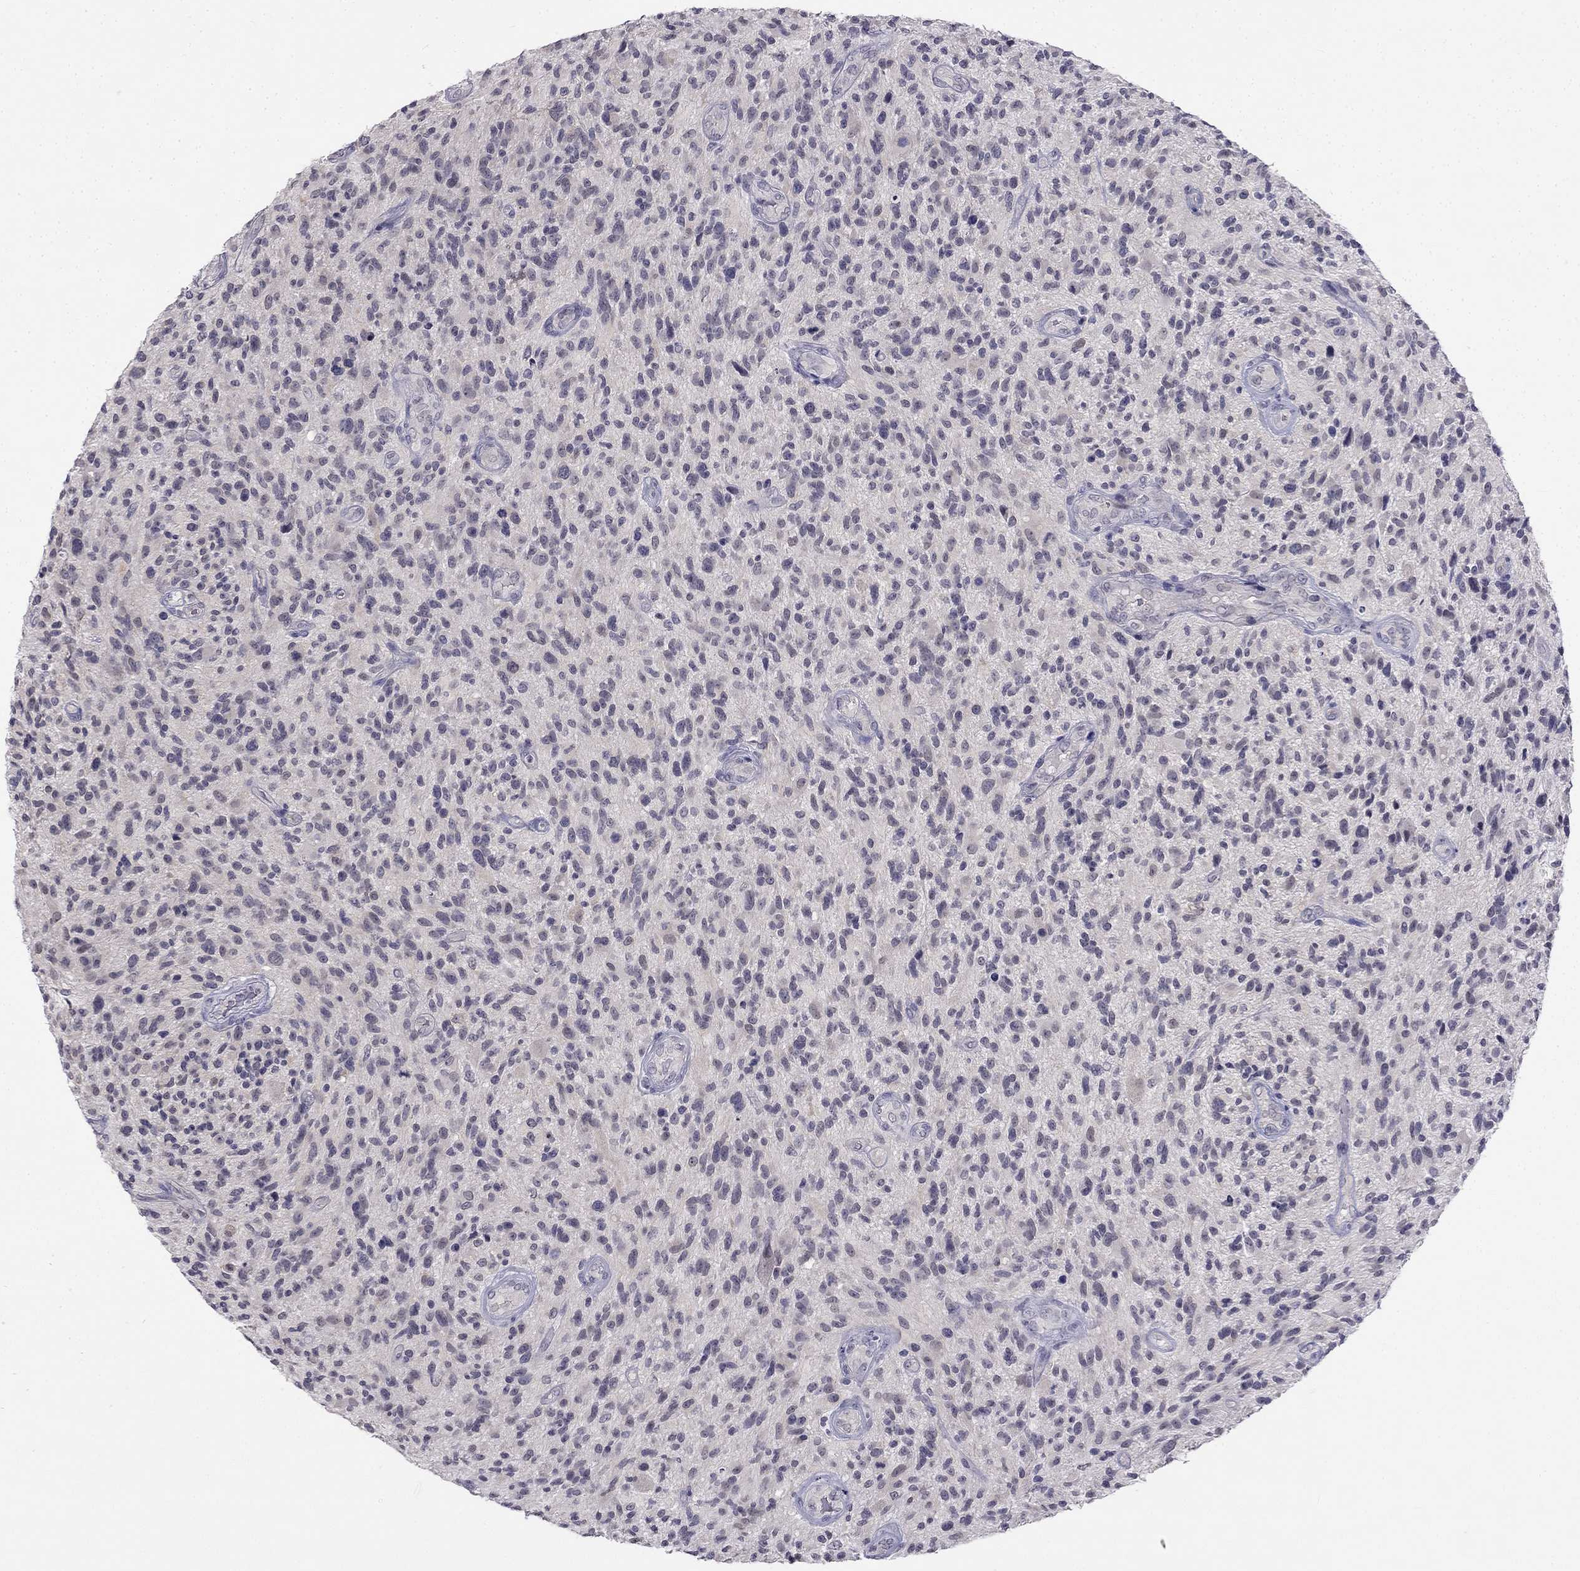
{"staining": {"intensity": "negative", "quantity": "none", "location": "none"}, "tissue": "glioma", "cell_type": "Tumor cells", "image_type": "cancer", "snomed": [{"axis": "morphology", "description": "Glioma, malignant, High grade"}, {"axis": "topography", "description": "Brain"}], "caption": "An image of human glioma is negative for staining in tumor cells. (Immunohistochemistry, brightfield microscopy, high magnification).", "gene": "C16orf89", "patient": {"sex": "male", "age": 47}}